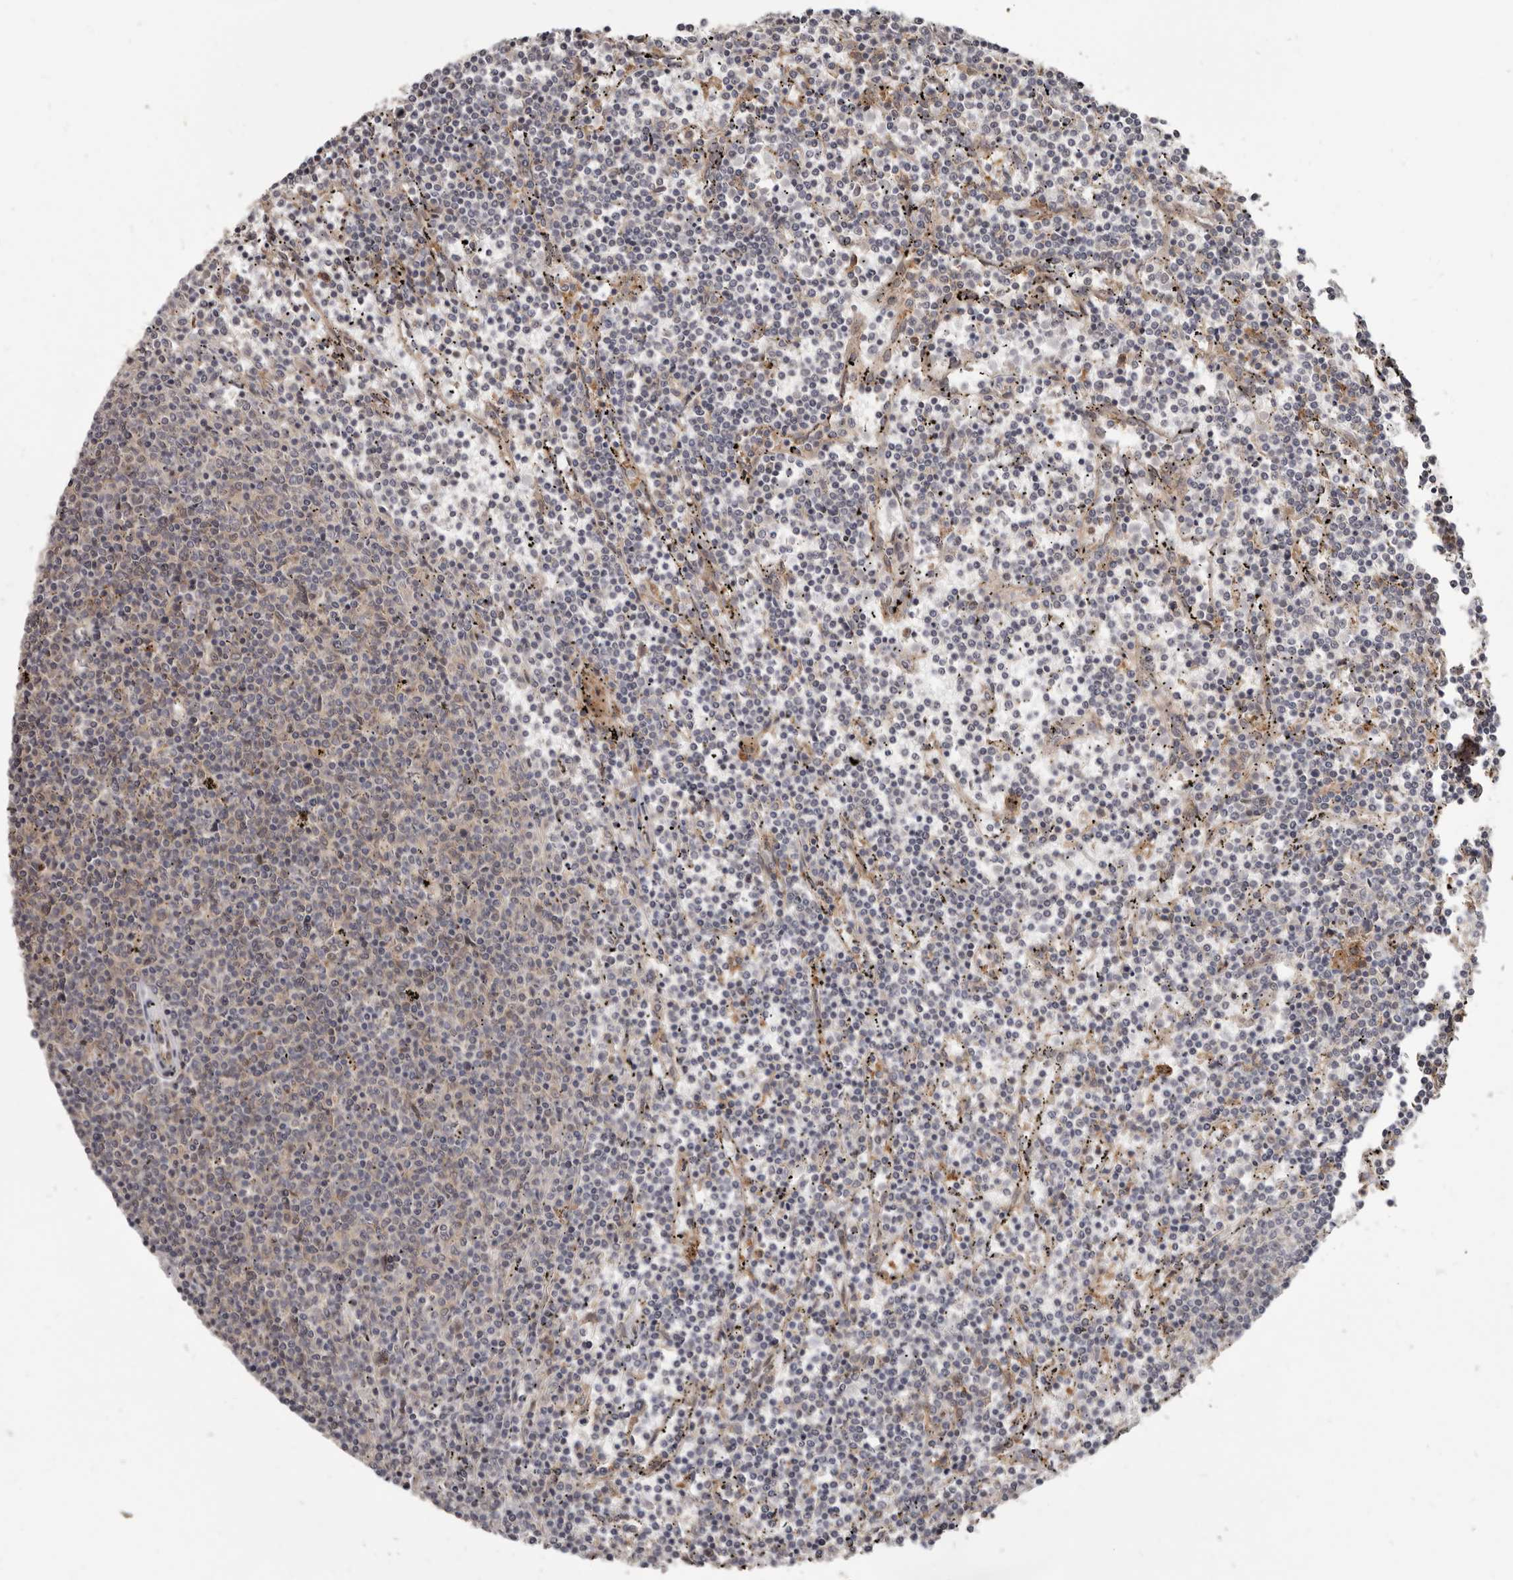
{"staining": {"intensity": "weak", "quantity": "<25%", "location": "cytoplasmic/membranous"}, "tissue": "lymphoma", "cell_type": "Tumor cells", "image_type": "cancer", "snomed": [{"axis": "morphology", "description": "Malignant lymphoma, non-Hodgkin's type, Low grade"}, {"axis": "topography", "description": "Spleen"}], "caption": "A photomicrograph of malignant lymphoma, non-Hodgkin's type (low-grade) stained for a protein shows no brown staining in tumor cells.", "gene": "BAD", "patient": {"sex": "female", "age": 50}}